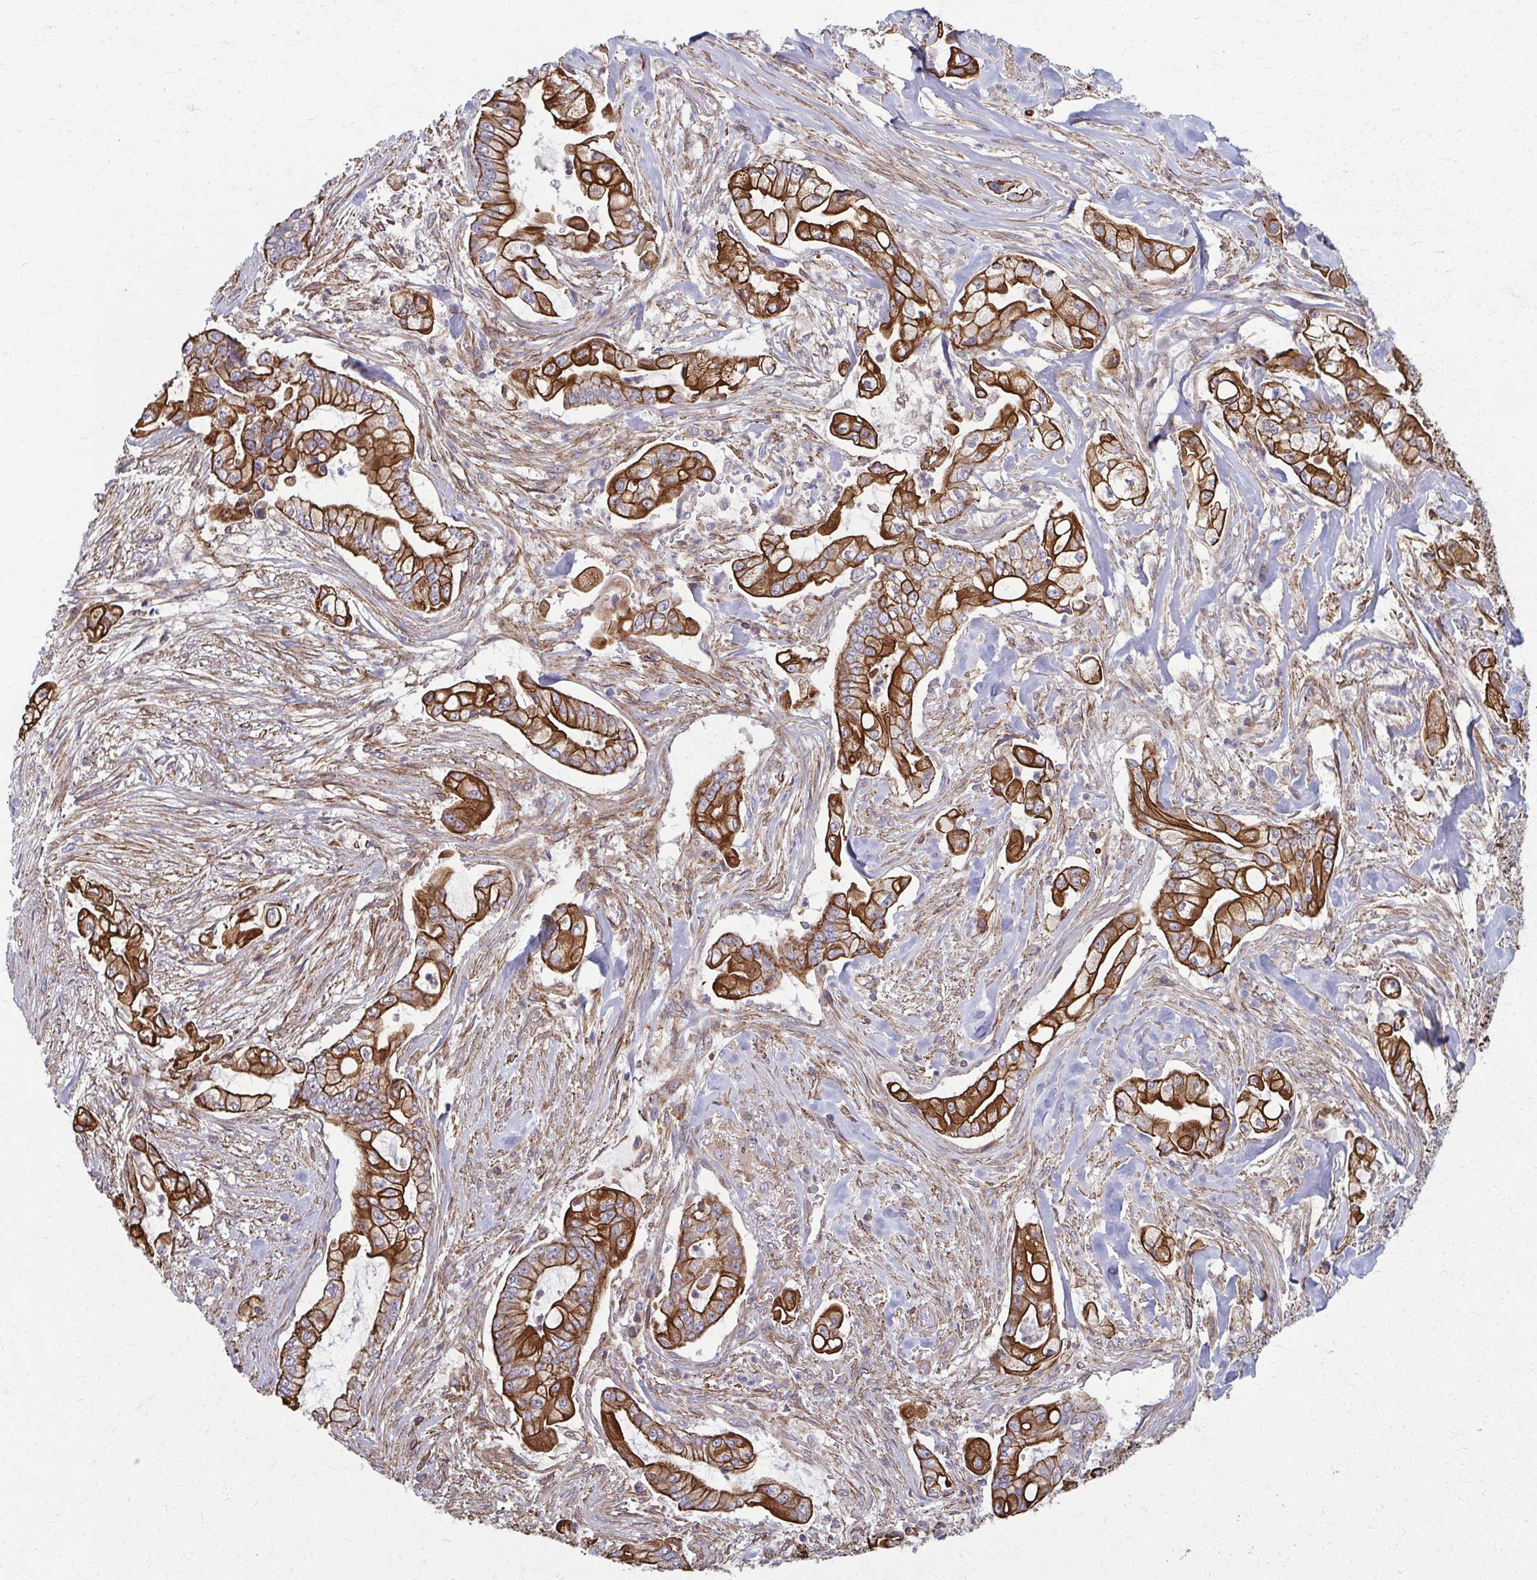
{"staining": {"intensity": "strong", "quantity": ">75%", "location": "cytoplasmic/membranous"}, "tissue": "pancreatic cancer", "cell_type": "Tumor cells", "image_type": "cancer", "snomed": [{"axis": "morphology", "description": "Adenocarcinoma, NOS"}, {"axis": "topography", "description": "Pancreas"}], "caption": "IHC of human pancreatic cancer (adenocarcinoma) reveals high levels of strong cytoplasmic/membranous positivity in about >75% of tumor cells.", "gene": "EID2B", "patient": {"sex": "female", "age": 69}}